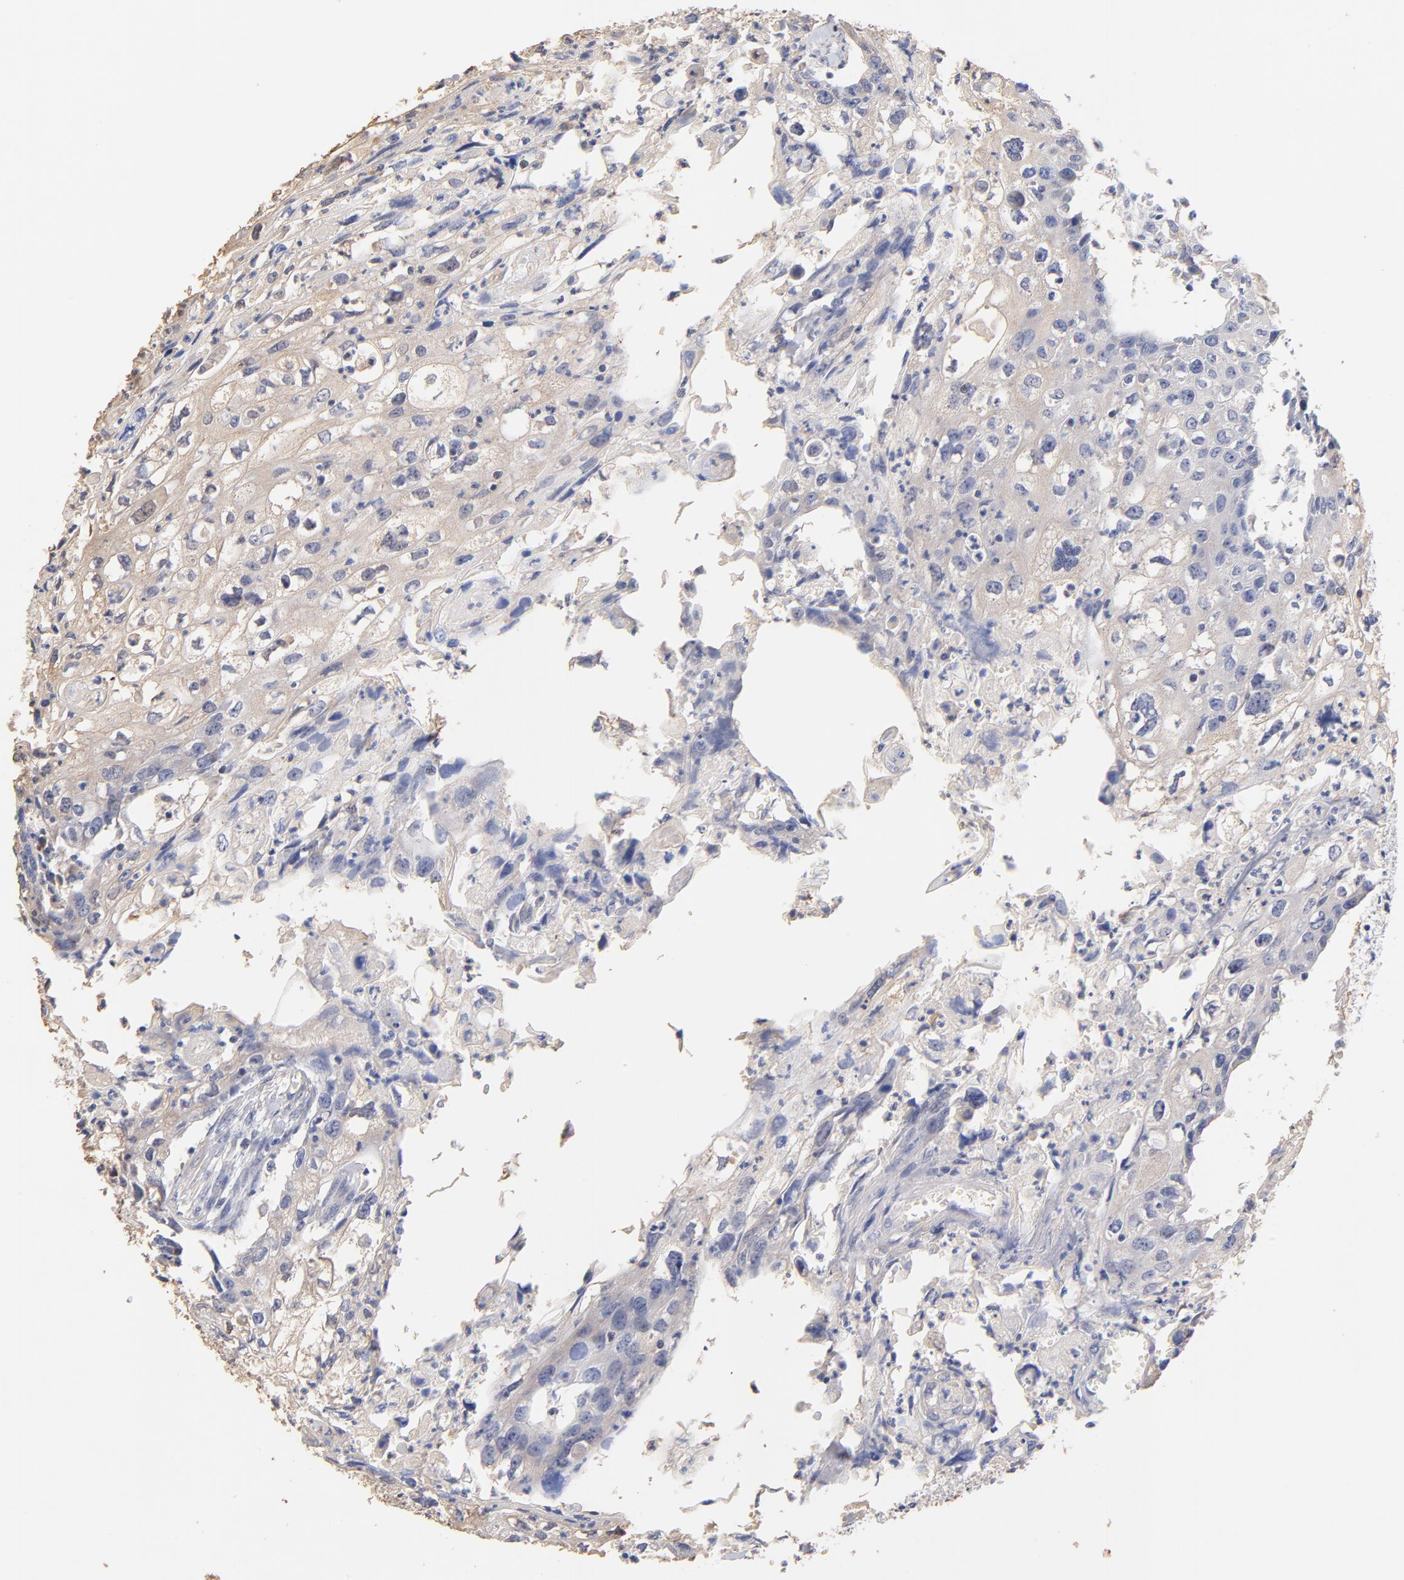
{"staining": {"intensity": "weak", "quantity": "25%-75%", "location": "cytoplasmic/membranous"}, "tissue": "urothelial cancer", "cell_type": "Tumor cells", "image_type": "cancer", "snomed": [{"axis": "morphology", "description": "Urothelial carcinoma, High grade"}, {"axis": "topography", "description": "Urinary bladder"}], "caption": "Immunohistochemistry micrograph of human high-grade urothelial carcinoma stained for a protein (brown), which reveals low levels of weak cytoplasmic/membranous expression in about 25%-75% of tumor cells.", "gene": "TWNK", "patient": {"sex": "male", "age": 54}}